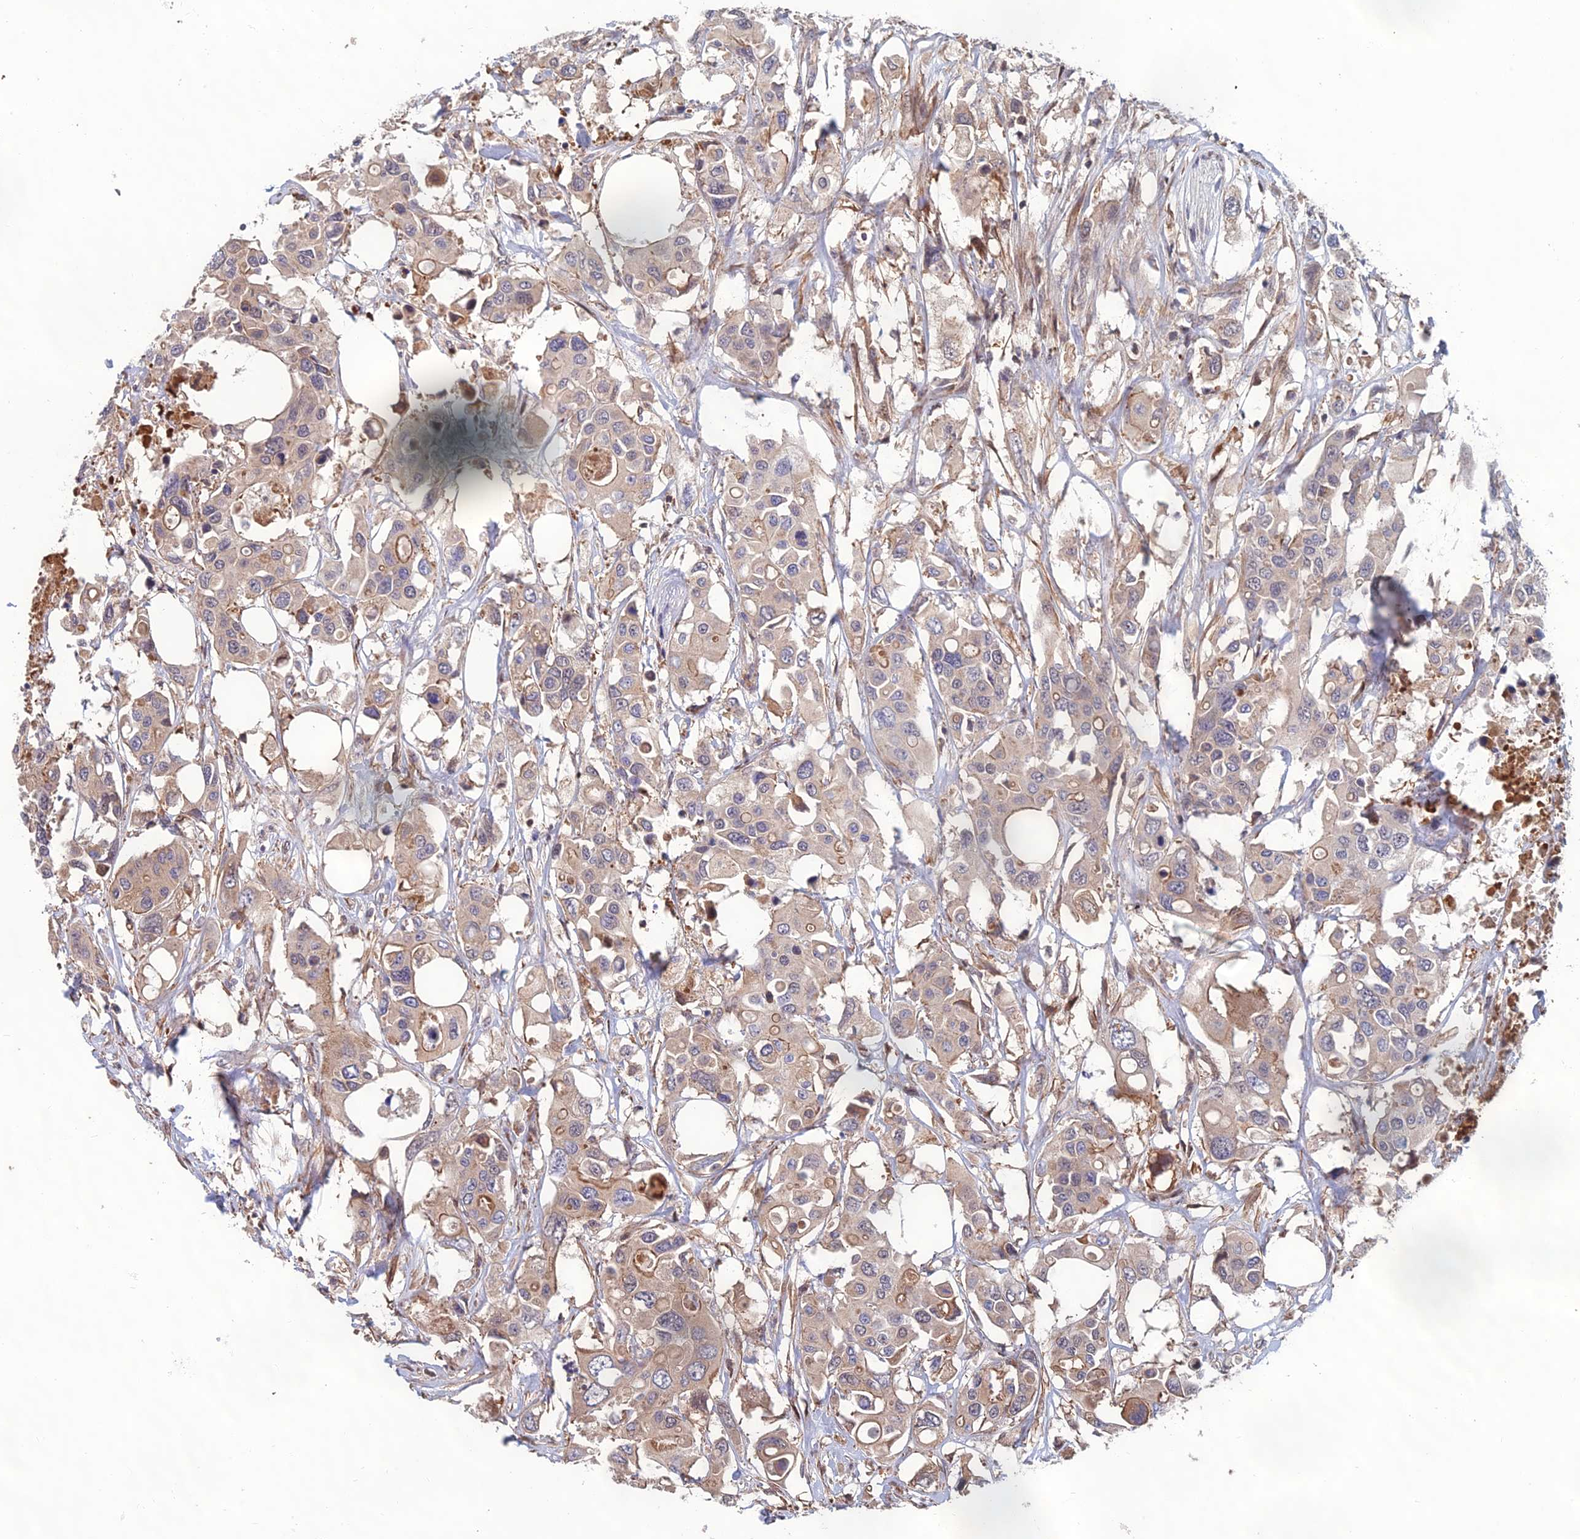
{"staining": {"intensity": "moderate", "quantity": "<25%", "location": "cytoplasmic/membranous"}, "tissue": "colorectal cancer", "cell_type": "Tumor cells", "image_type": "cancer", "snomed": [{"axis": "morphology", "description": "Adenocarcinoma, NOS"}, {"axis": "topography", "description": "Colon"}], "caption": "A high-resolution photomicrograph shows immunohistochemistry (IHC) staining of colorectal cancer (adenocarcinoma), which reveals moderate cytoplasmic/membranous expression in approximately <25% of tumor cells.", "gene": "CCDC183", "patient": {"sex": "male", "age": 77}}